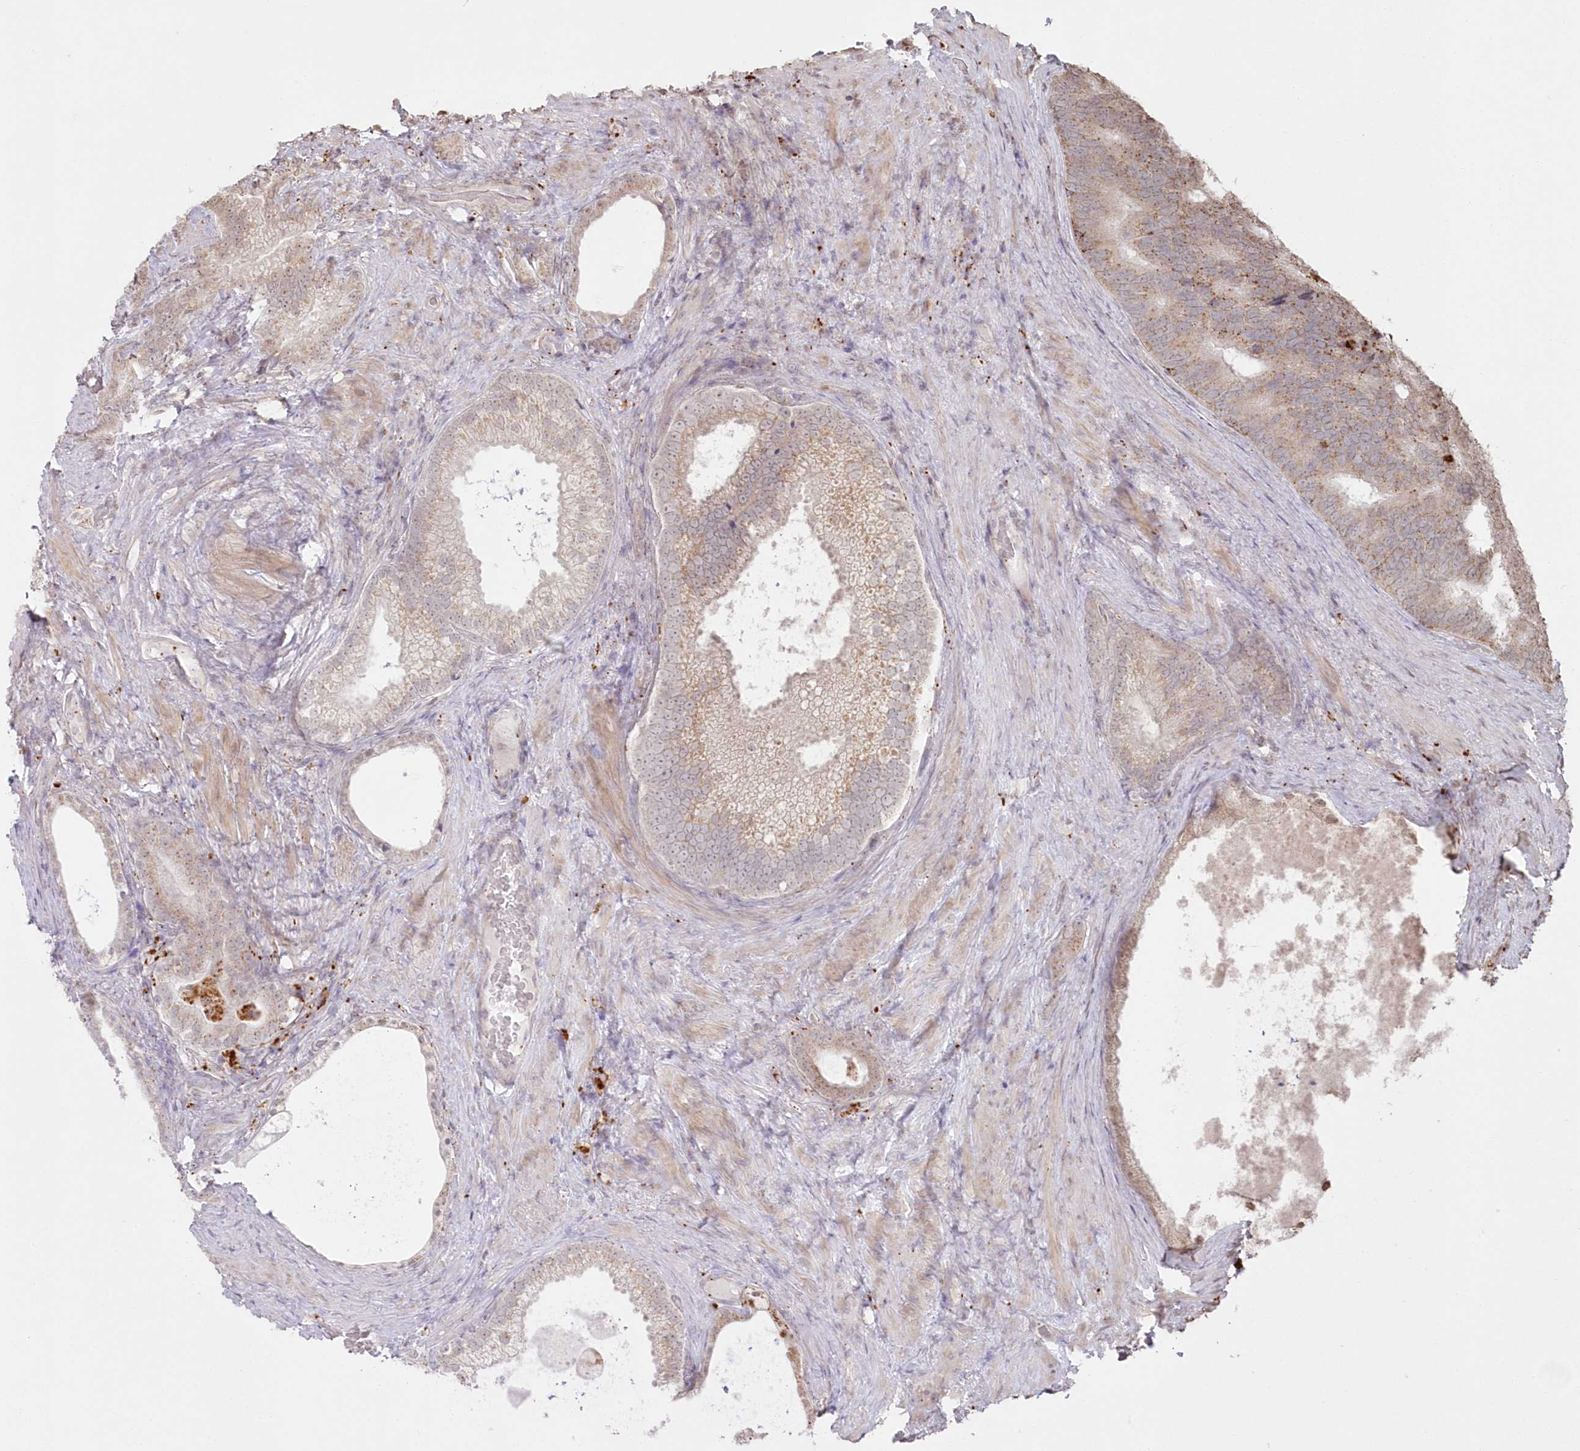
{"staining": {"intensity": "weak", "quantity": "25%-75%", "location": "cytoplasmic/membranous"}, "tissue": "prostate cancer", "cell_type": "Tumor cells", "image_type": "cancer", "snomed": [{"axis": "morphology", "description": "Adenocarcinoma, Low grade"}, {"axis": "topography", "description": "Prostate"}], "caption": "A brown stain highlights weak cytoplasmic/membranous staining of a protein in human prostate cancer (low-grade adenocarcinoma) tumor cells.", "gene": "ARSB", "patient": {"sex": "male", "age": 71}}